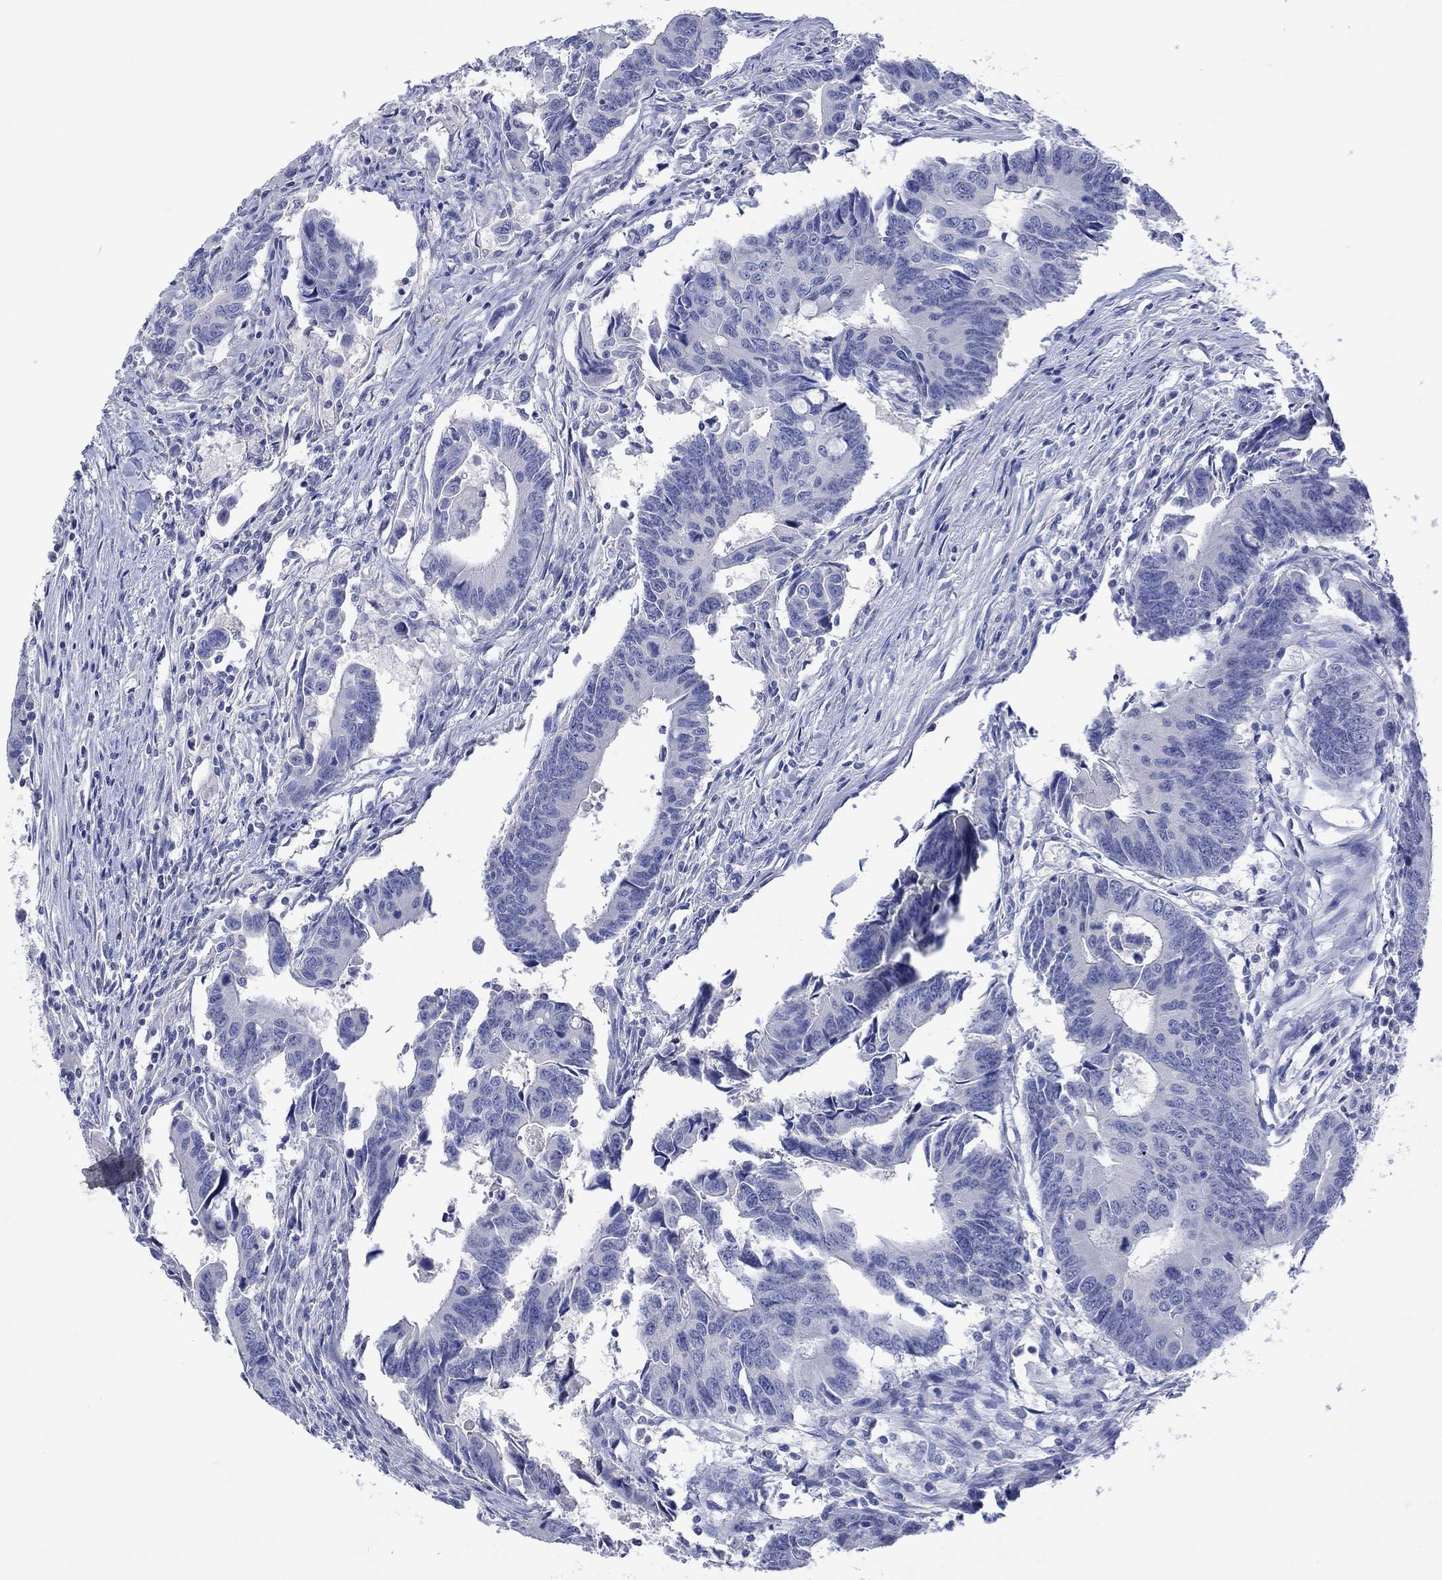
{"staining": {"intensity": "negative", "quantity": "none", "location": "none"}, "tissue": "colorectal cancer", "cell_type": "Tumor cells", "image_type": "cancer", "snomed": [{"axis": "morphology", "description": "Adenocarcinoma, NOS"}, {"axis": "topography", "description": "Rectum"}], "caption": "Protein analysis of adenocarcinoma (colorectal) shows no significant staining in tumor cells. (DAB IHC visualized using brightfield microscopy, high magnification).", "gene": "TOMM20L", "patient": {"sex": "male", "age": 67}}